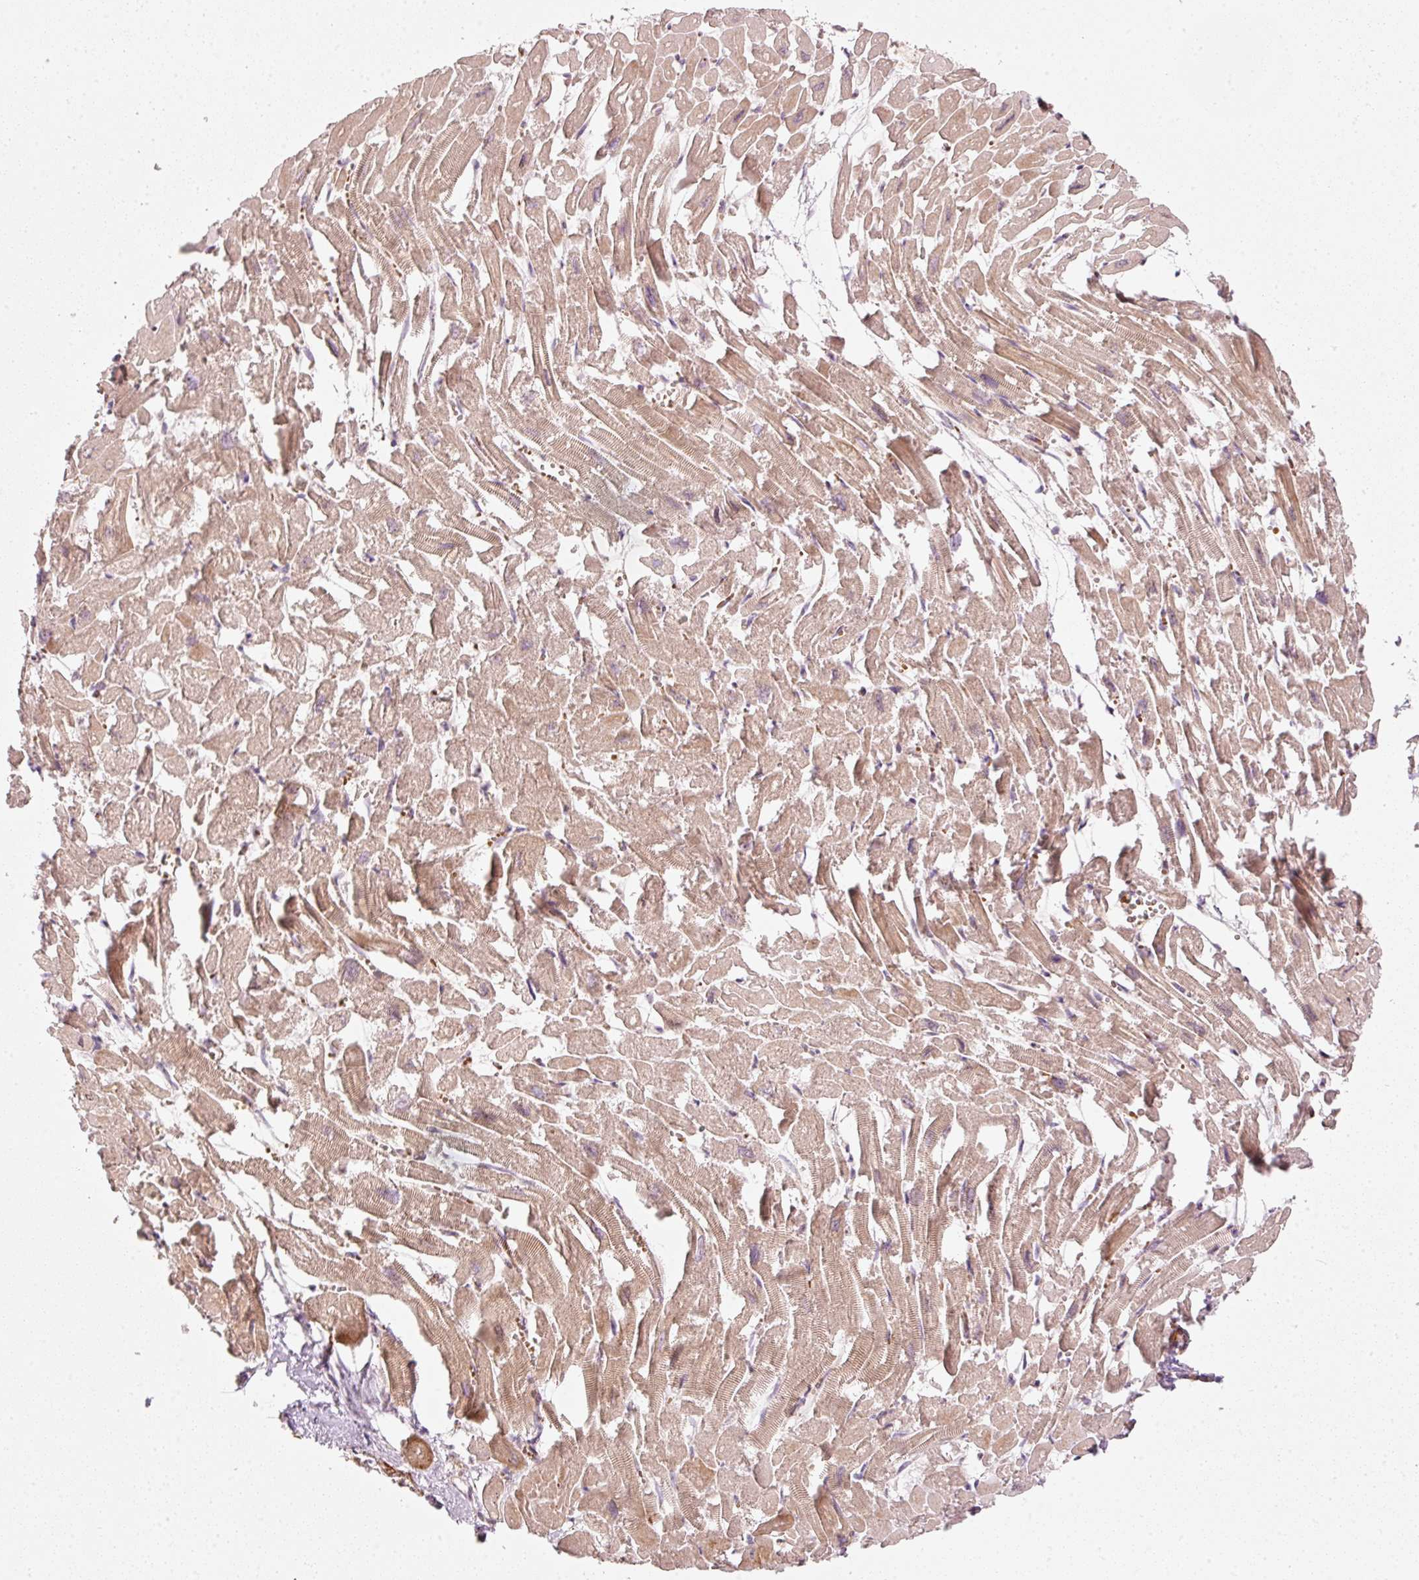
{"staining": {"intensity": "moderate", "quantity": ">75%", "location": "cytoplasmic/membranous"}, "tissue": "heart muscle", "cell_type": "Cardiomyocytes", "image_type": "normal", "snomed": [{"axis": "morphology", "description": "Normal tissue, NOS"}, {"axis": "topography", "description": "Heart"}], "caption": "This is a histology image of IHC staining of normal heart muscle, which shows moderate expression in the cytoplasmic/membranous of cardiomyocytes.", "gene": "KCNQ1", "patient": {"sex": "male", "age": 54}}